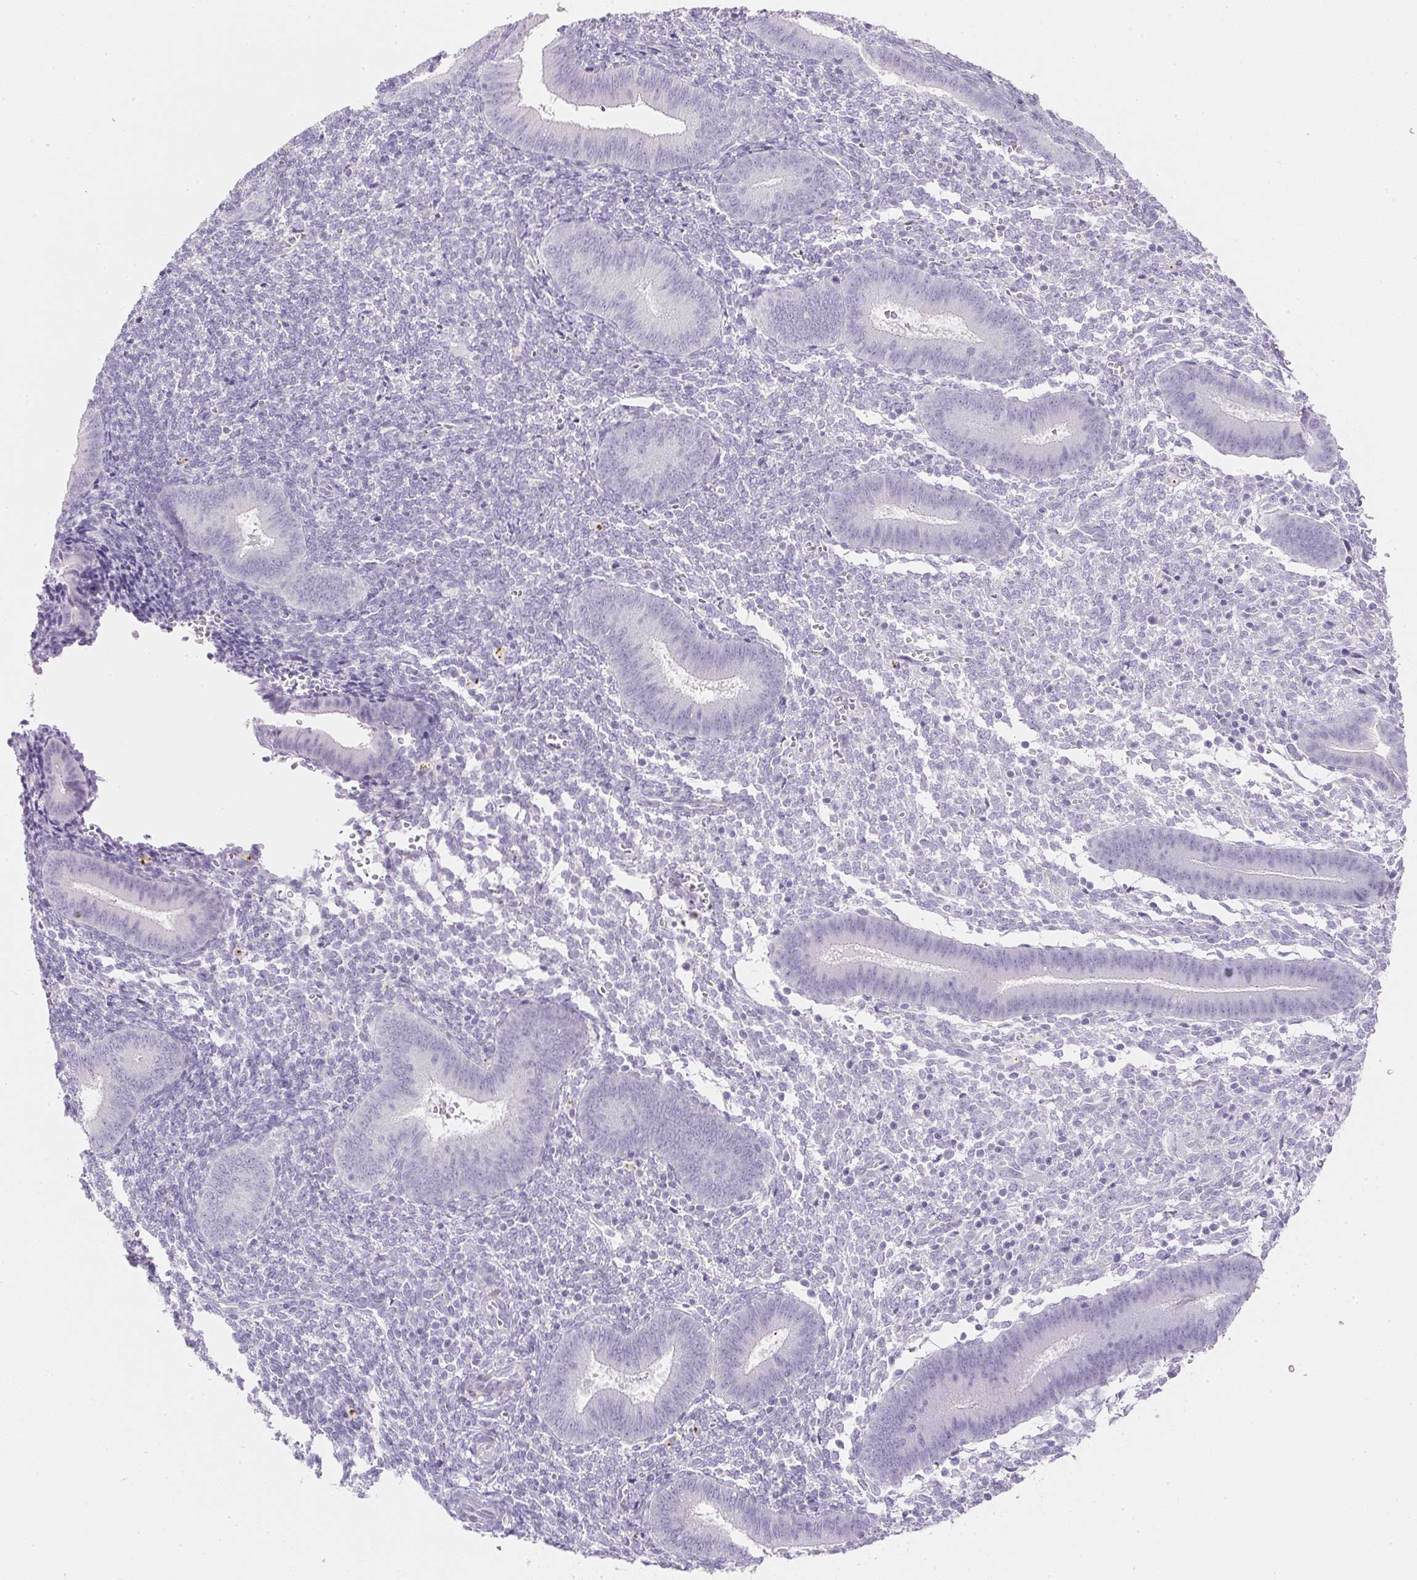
{"staining": {"intensity": "negative", "quantity": "none", "location": "none"}, "tissue": "endometrium", "cell_type": "Cells in endometrial stroma", "image_type": "normal", "snomed": [{"axis": "morphology", "description": "Normal tissue, NOS"}, {"axis": "topography", "description": "Endometrium"}], "caption": "Cells in endometrial stroma are negative for brown protein staining in normal endometrium. (Stains: DAB (3,3'-diaminobenzidine) IHC with hematoxylin counter stain, Microscopy: brightfield microscopy at high magnification).", "gene": "KCNE2", "patient": {"sex": "female", "age": 25}}